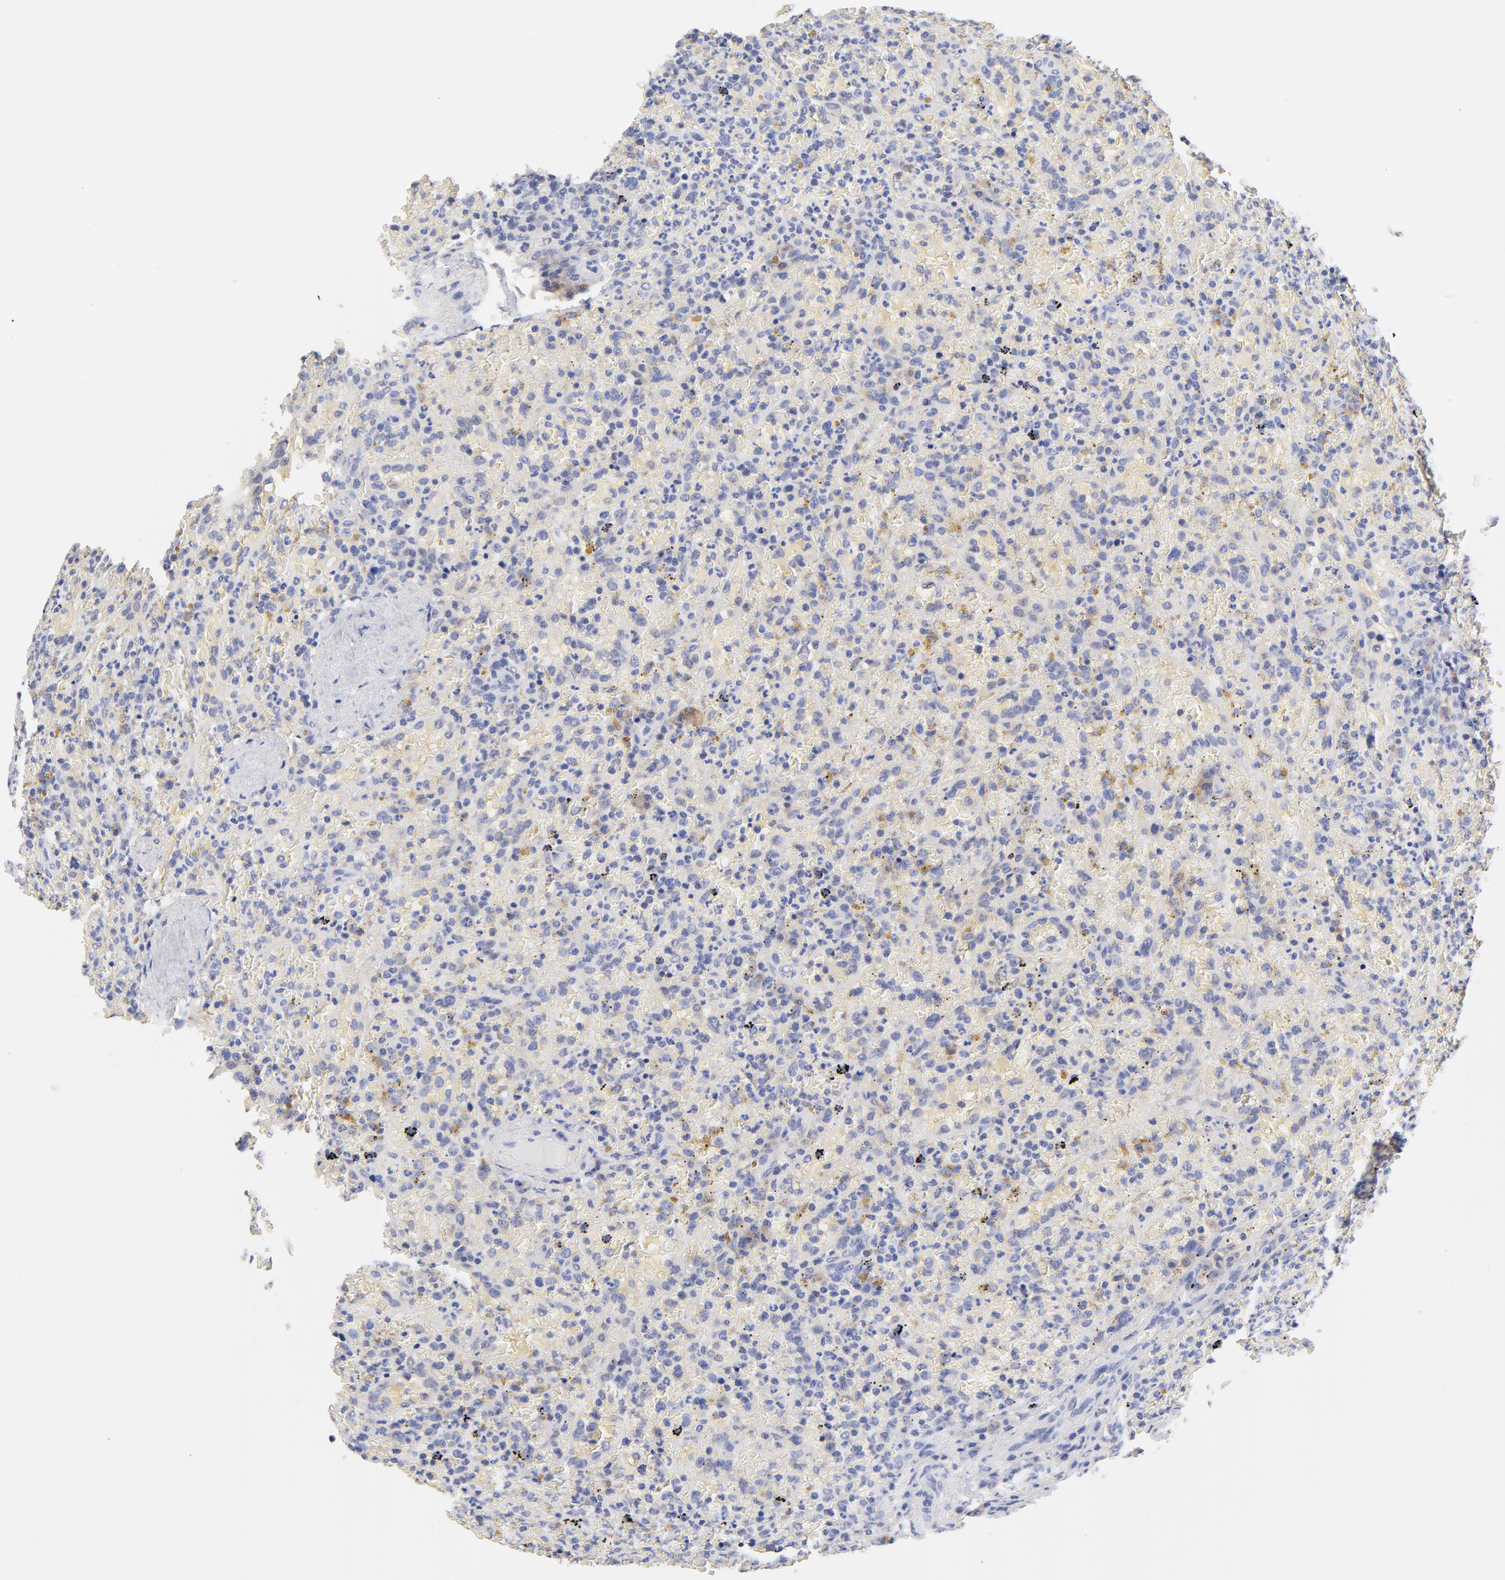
{"staining": {"intensity": "negative", "quantity": "none", "location": "none"}, "tissue": "lymphoma", "cell_type": "Tumor cells", "image_type": "cancer", "snomed": [{"axis": "morphology", "description": "Malignant lymphoma, non-Hodgkin's type, High grade"}, {"axis": "topography", "description": "Spleen"}, {"axis": "topography", "description": "Lymph node"}], "caption": "There is no significant positivity in tumor cells of lymphoma.", "gene": "TWNK", "patient": {"sex": "female", "age": 70}}